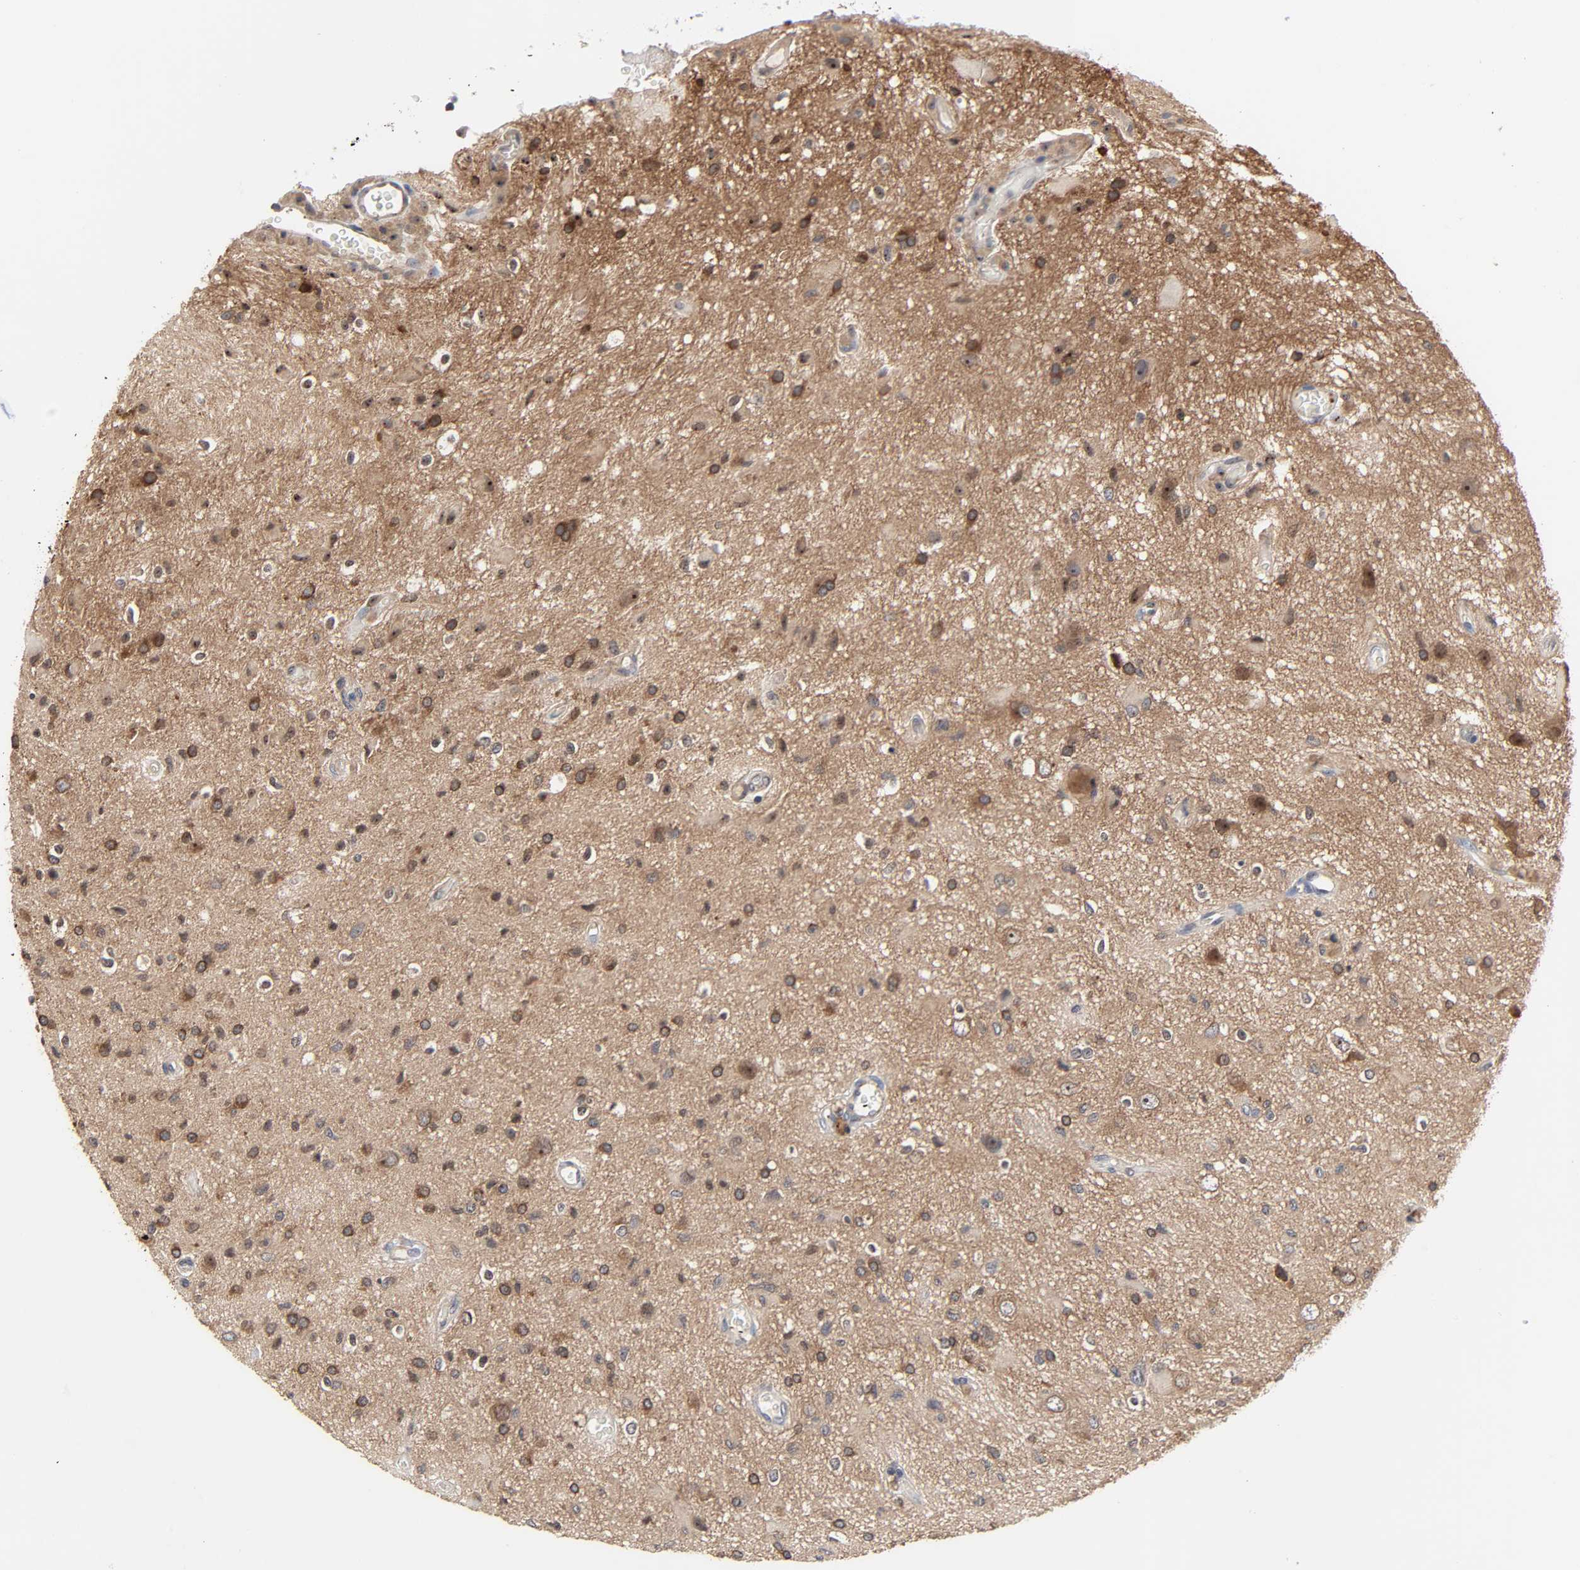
{"staining": {"intensity": "moderate", "quantity": "25%-75%", "location": "cytoplasmic/membranous,nuclear"}, "tissue": "glioma", "cell_type": "Tumor cells", "image_type": "cancer", "snomed": [{"axis": "morphology", "description": "Glioma, malignant, High grade"}, {"axis": "topography", "description": "Brain"}], "caption": "Moderate cytoplasmic/membranous and nuclear protein staining is present in approximately 25%-75% of tumor cells in high-grade glioma (malignant). (Stains: DAB in brown, nuclei in blue, Microscopy: brightfield microscopy at high magnification).", "gene": "DDX10", "patient": {"sex": "male", "age": 47}}